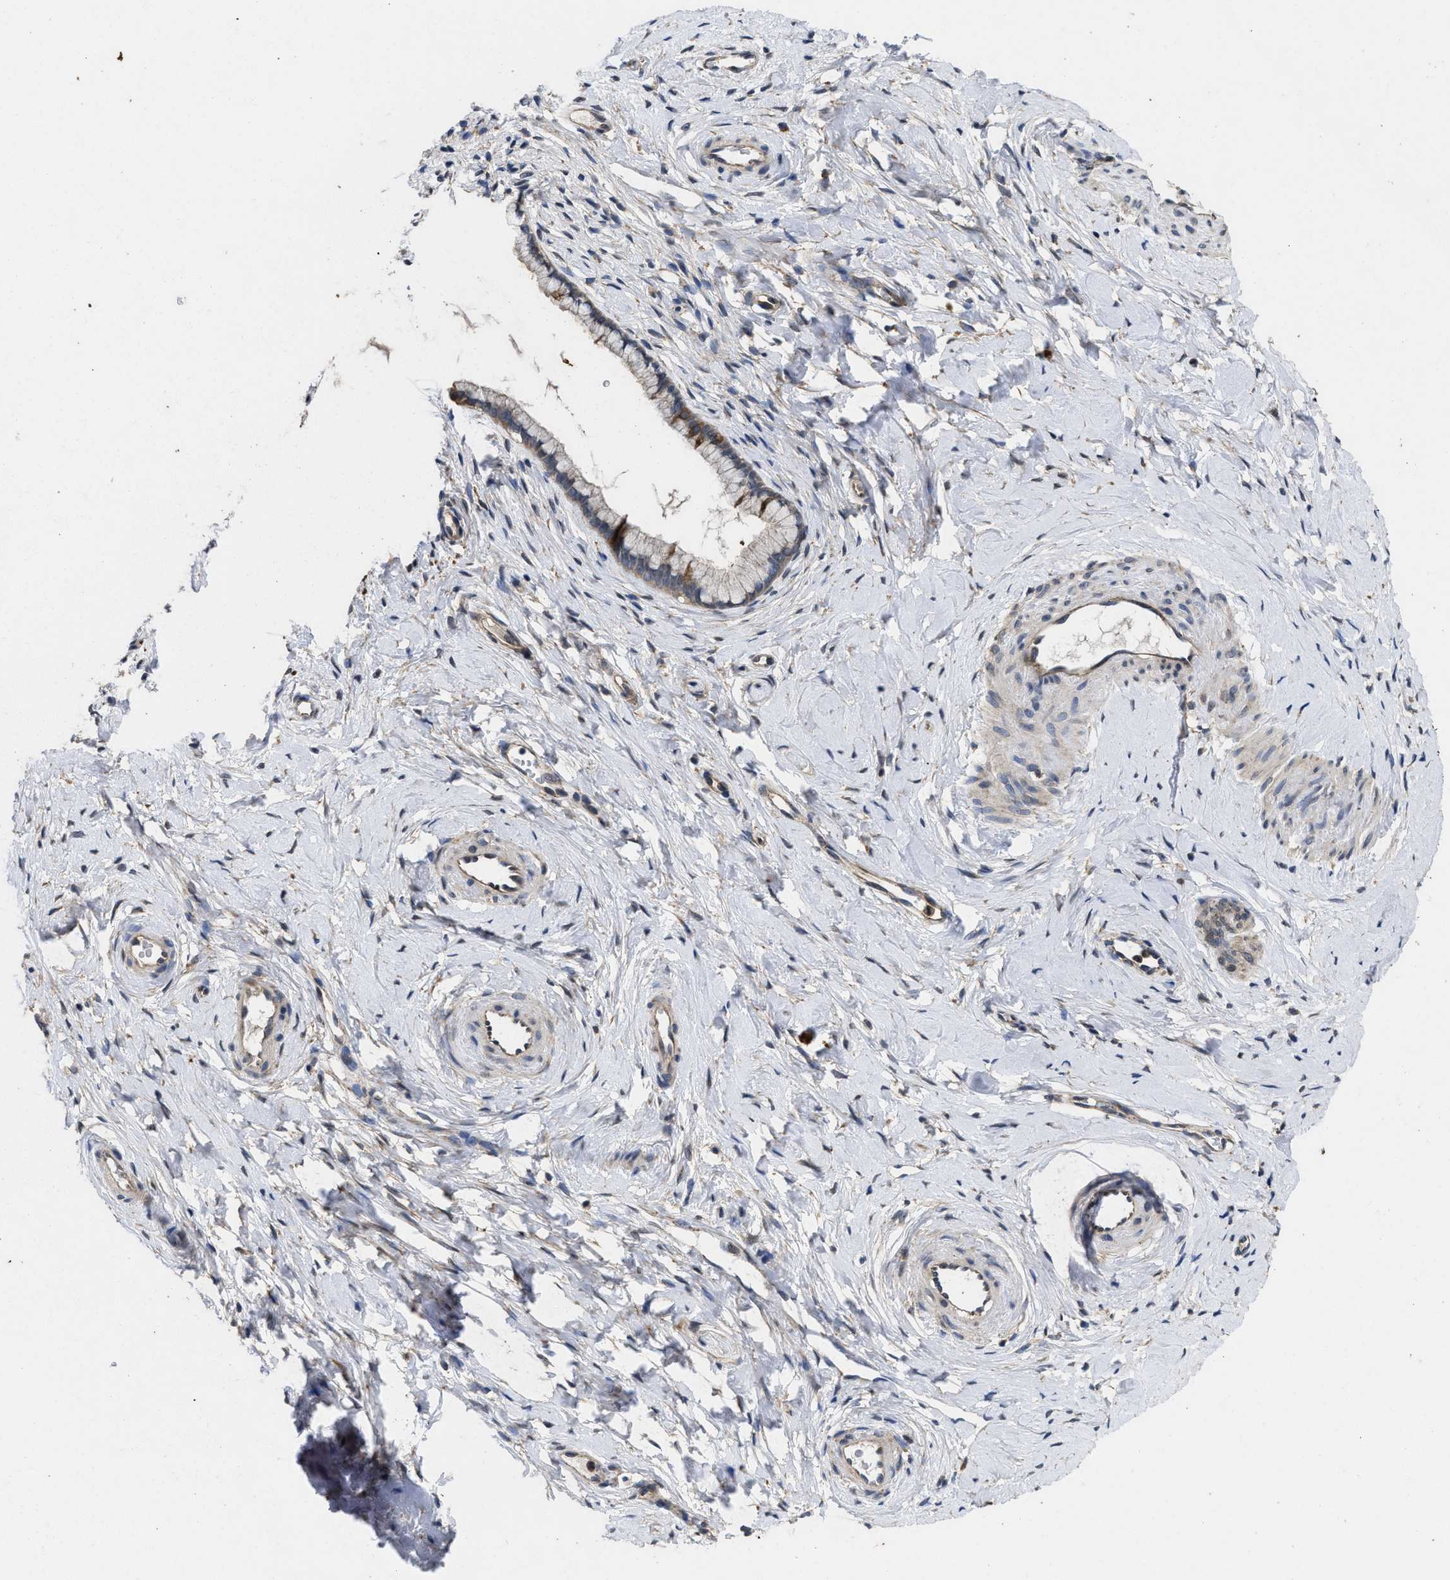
{"staining": {"intensity": "weak", "quantity": "<25%", "location": "cytoplasmic/membranous"}, "tissue": "cervix", "cell_type": "Glandular cells", "image_type": "normal", "snomed": [{"axis": "morphology", "description": "Normal tissue, NOS"}, {"axis": "topography", "description": "Cervix"}], "caption": "This is an IHC micrograph of unremarkable cervix. There is no positivity in glandular cells.", "gene": "PKD2", "patient": {"sex": "female", "age": 65}}